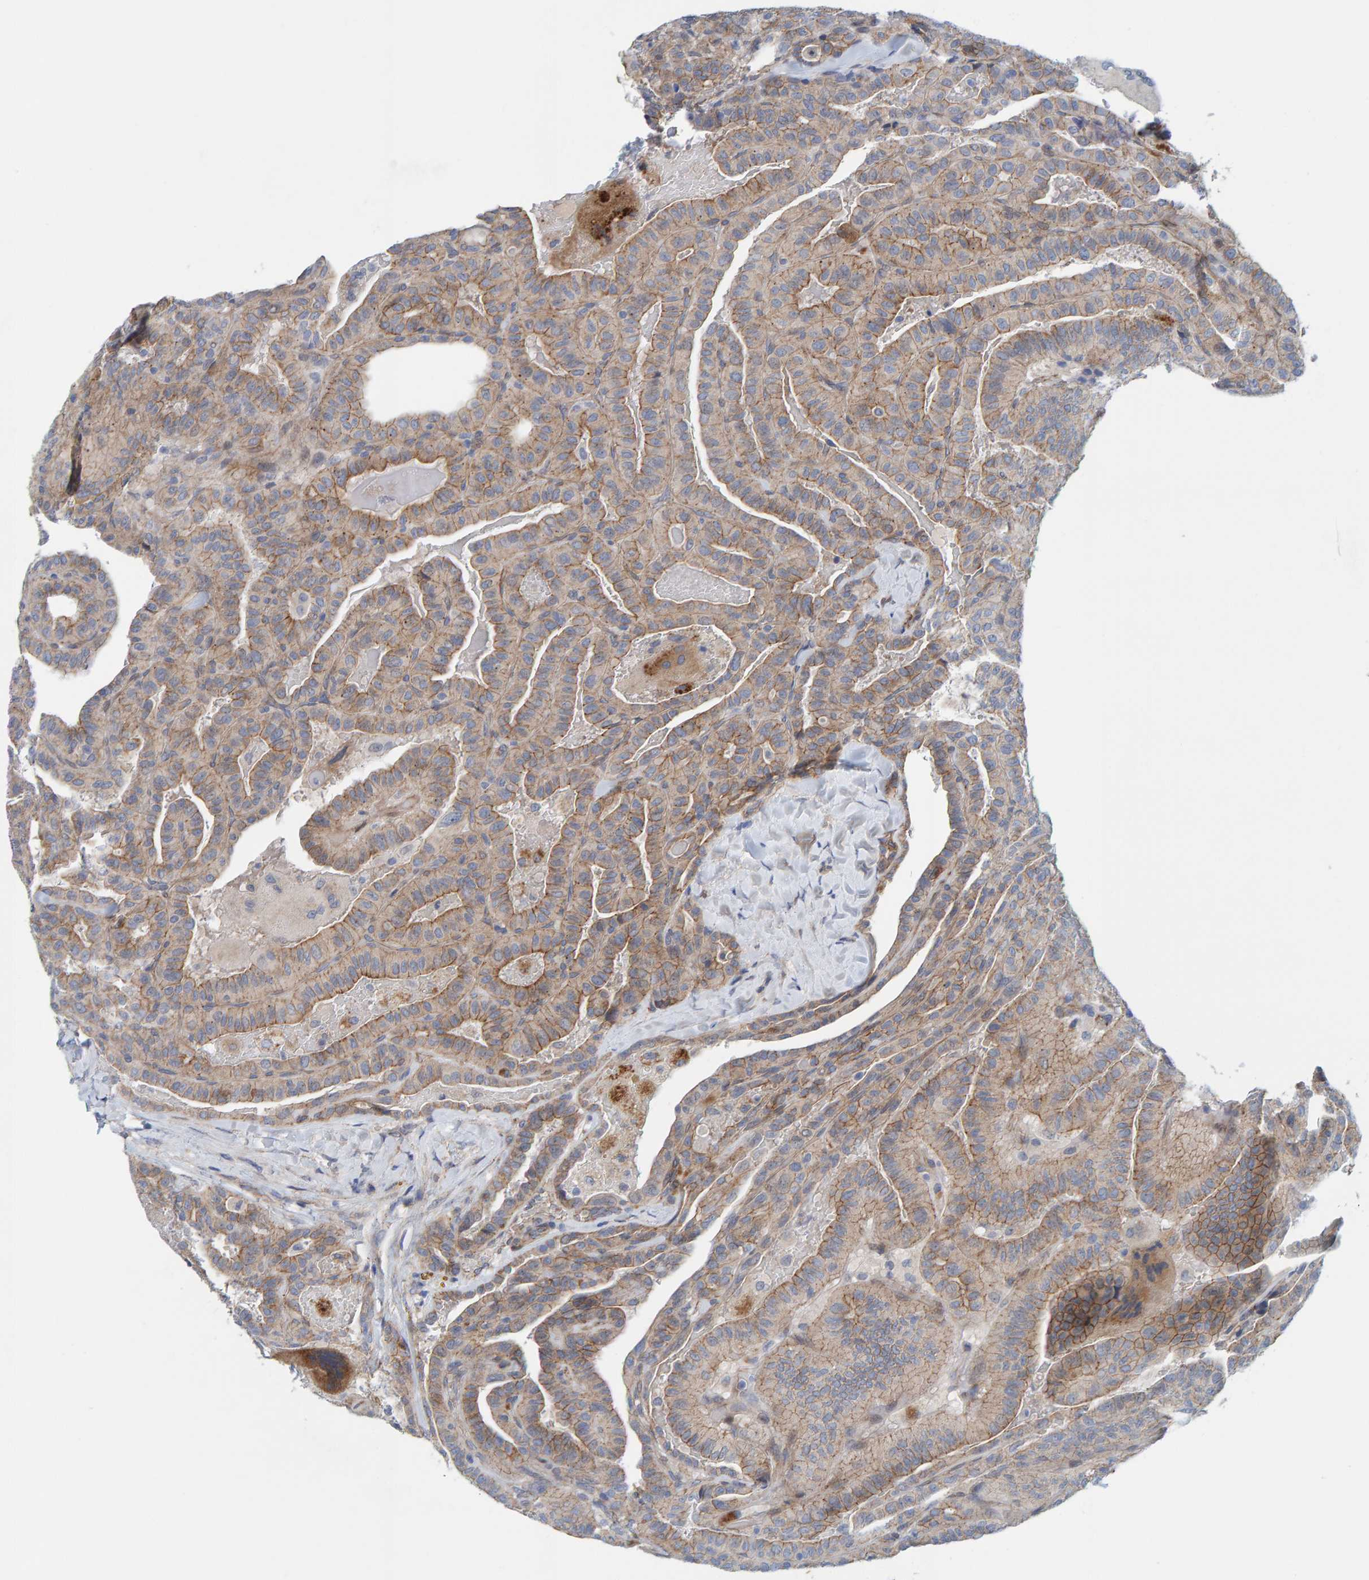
{"staining": {"intensity": "weak", "quantity": "25%-75%", "location": "cytoplasmic/membranous"}, "tissue": "thyroid cancer", "cell_type": "Tumor cells", "image_type": "cancer", "snomed": [{"axis": "morphology", "description": "Papillary adenocarcinoma, NOS"}, {"axis": "topography", "description": "Thyroid gland"}], "caption": "The immunohistochemical stain labels weak cytoplasmic/membranous expression in tumor cells of thyroid cancer (papillary adenocarcinoma) tissue. (DAB IHC with brightfield microscopy, high magnification).", "gene": "KRBA2", "patient": {"sex": "male", "age": 77}}